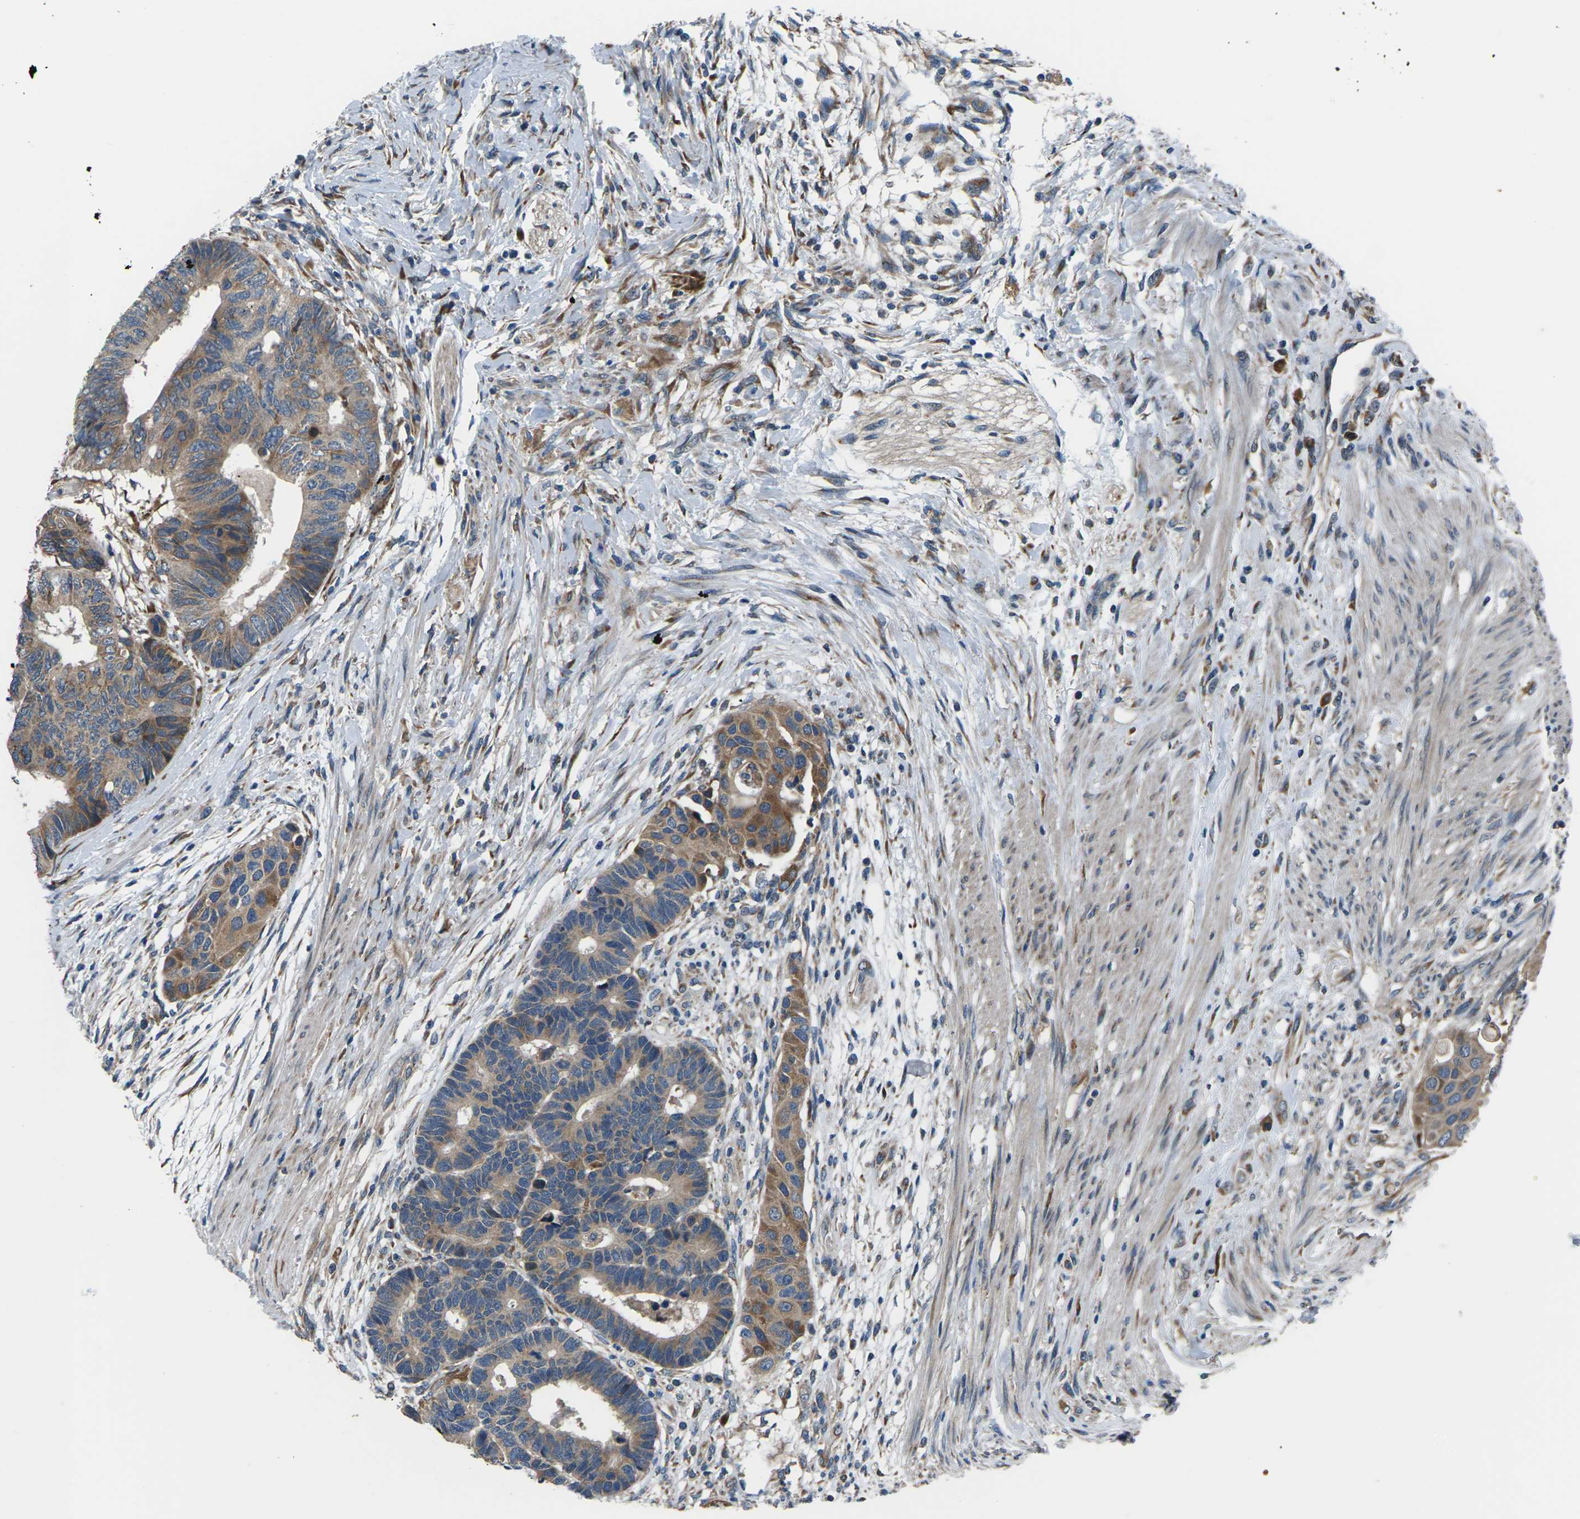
{"staining": {"intensity": "moderate", "quantity": ">75%", "location": "cytoplasmic/membranous"}, "tissue": "colorectal cancer", "cell_type": "Tumor cells", "image_type": "cancer", "snomed": [{"axis": "morphology", "description": "Adenocarcinoma, NOS"}, {"axis": "topography", "description": "Rectum"}], "caption": "This micrograph demonstrates adenocarcinoma (colorectal) stained with immunohistochemistry to label a protein in brown. The cytoplasmic/membranous of tumor cells show moderate positivity for the protein. Nuclei are counter-stained blue.", "gene": "GABRP", "patient": {"sex": "male", "age": 51}}